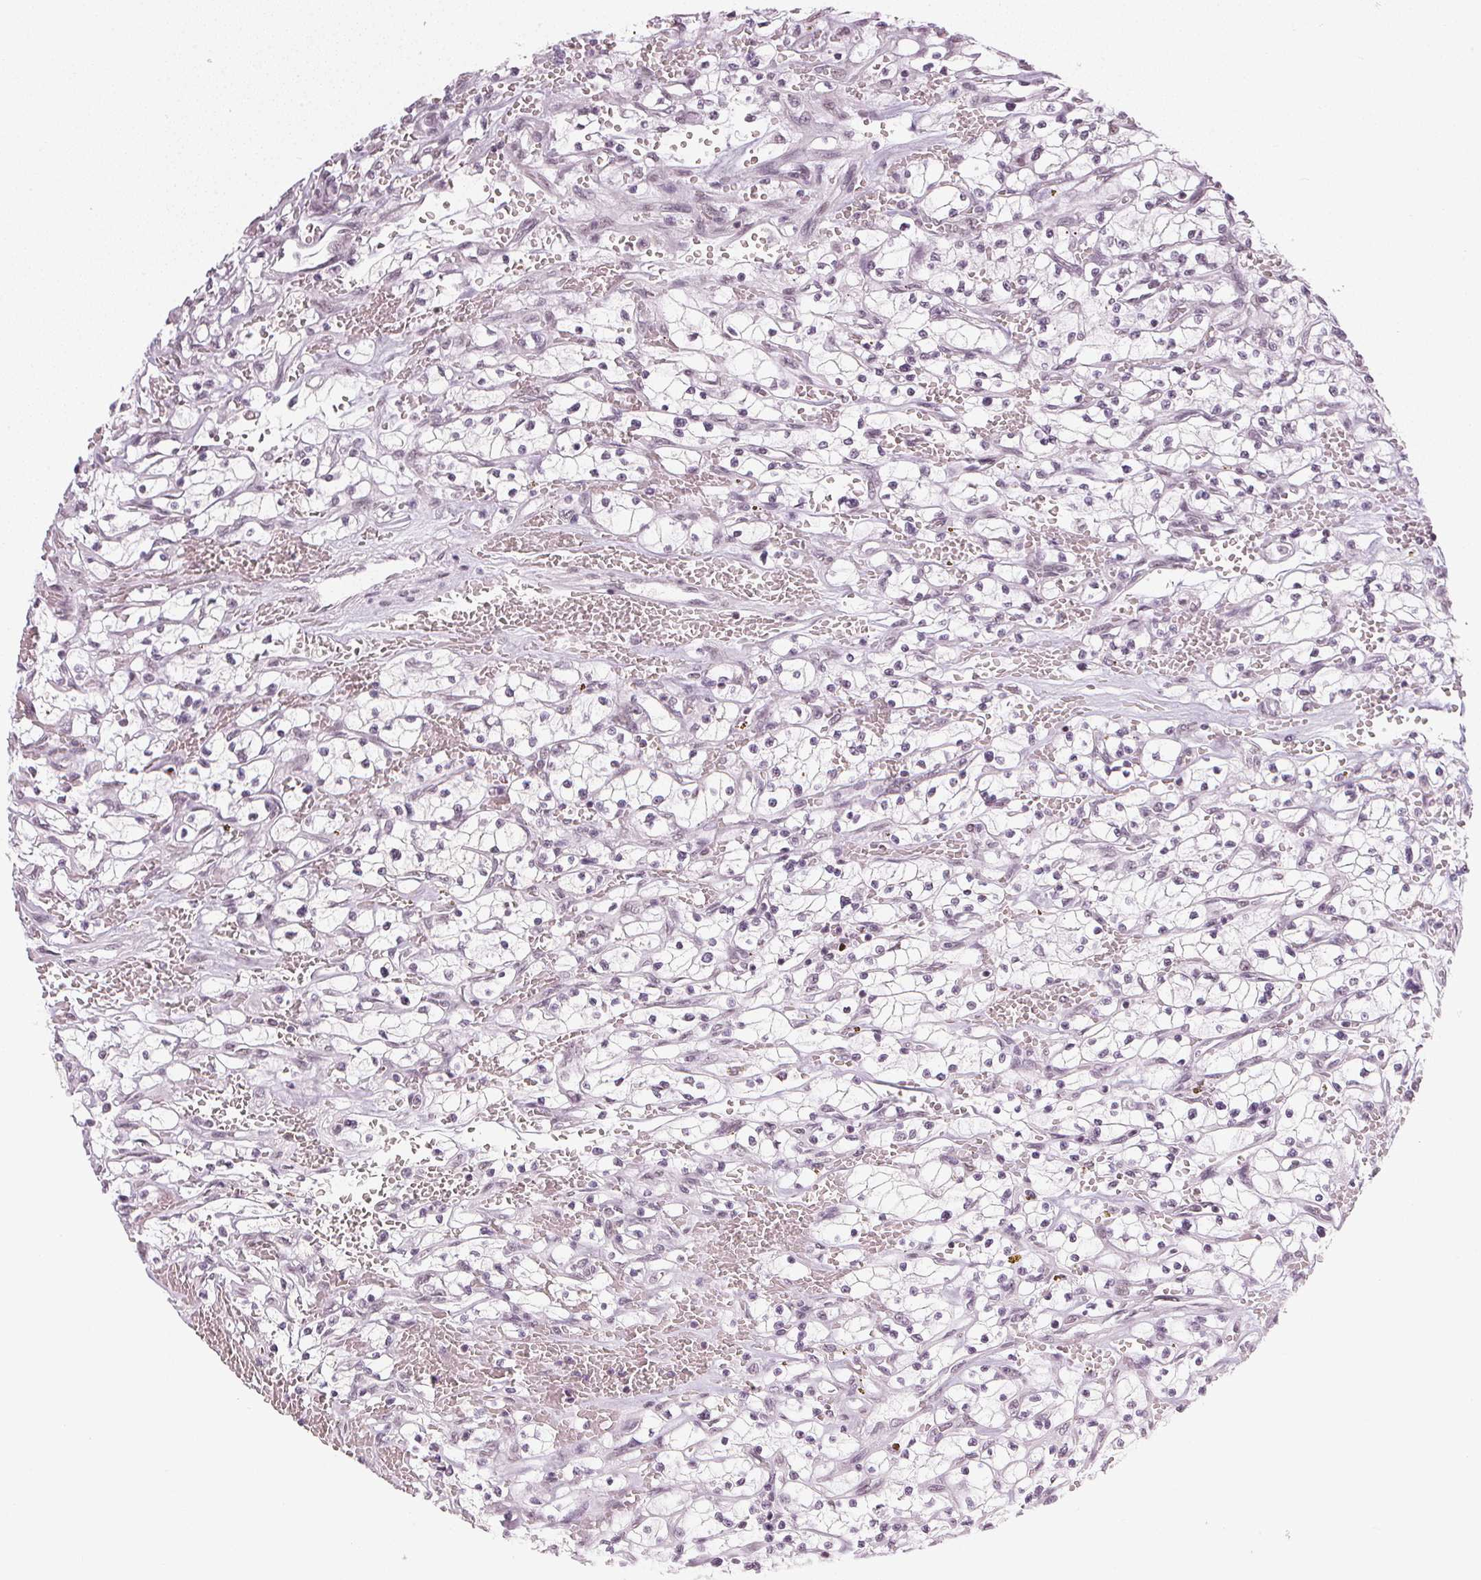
{"staining": {"intensity": "negative", "quantity": "none", "location": "none"}, "tissue": "renal cancer", "cell_type": "Tumor cells", "image_type": "cancer", "snomed": [{"axis": "morphology", "description": "Adenocarcinoma, NOS"}, {"axis": "topography", "description": "Kidney"}], "caption": "Tumor cells are negative for protein expression in human adenocarcinoma (renal).", "gene": "DNAJC6", "patient": {"sex": "female", "age": 64}}